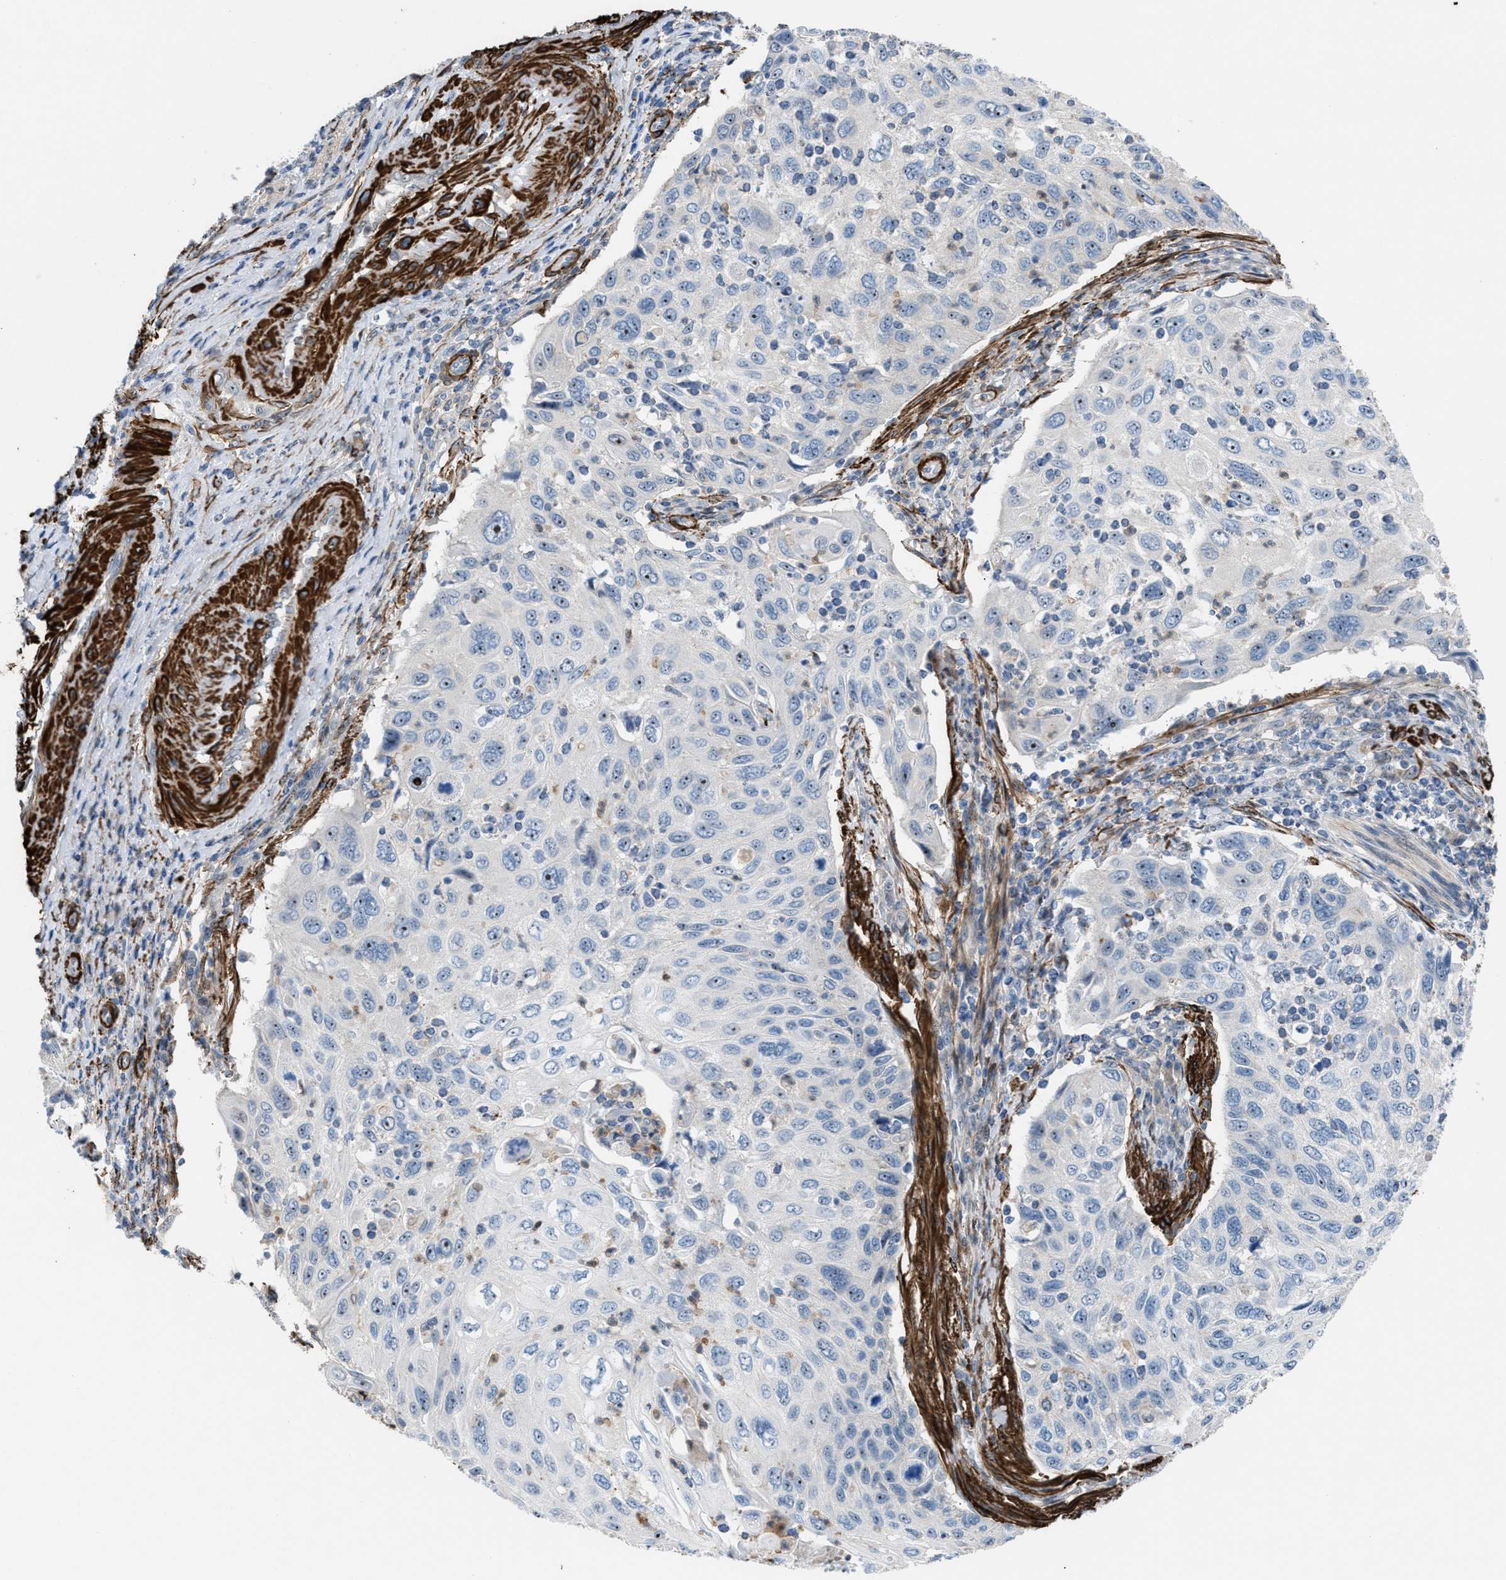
{"staining": {"intensity": "moderate", "quantity": "<25%", "location": "nuclear"}, "tissue": "cervical cancer", "cell_type": "Tumor cells", "image_type": "cancer", "snomed": [{"axis": "morphology", "description": "Squamous cell carcinoma, NOS"}, {"axis": "topography", "description": "Cervix"}], "caption": "DAB immunohistochemical staining of human cervical squamous cell carcinoma exhibits moderate nuclear protein positivity in about <25% of tumor cells.", "gene": "NQO2", "patient": {"sex": "female", "age": 70}}